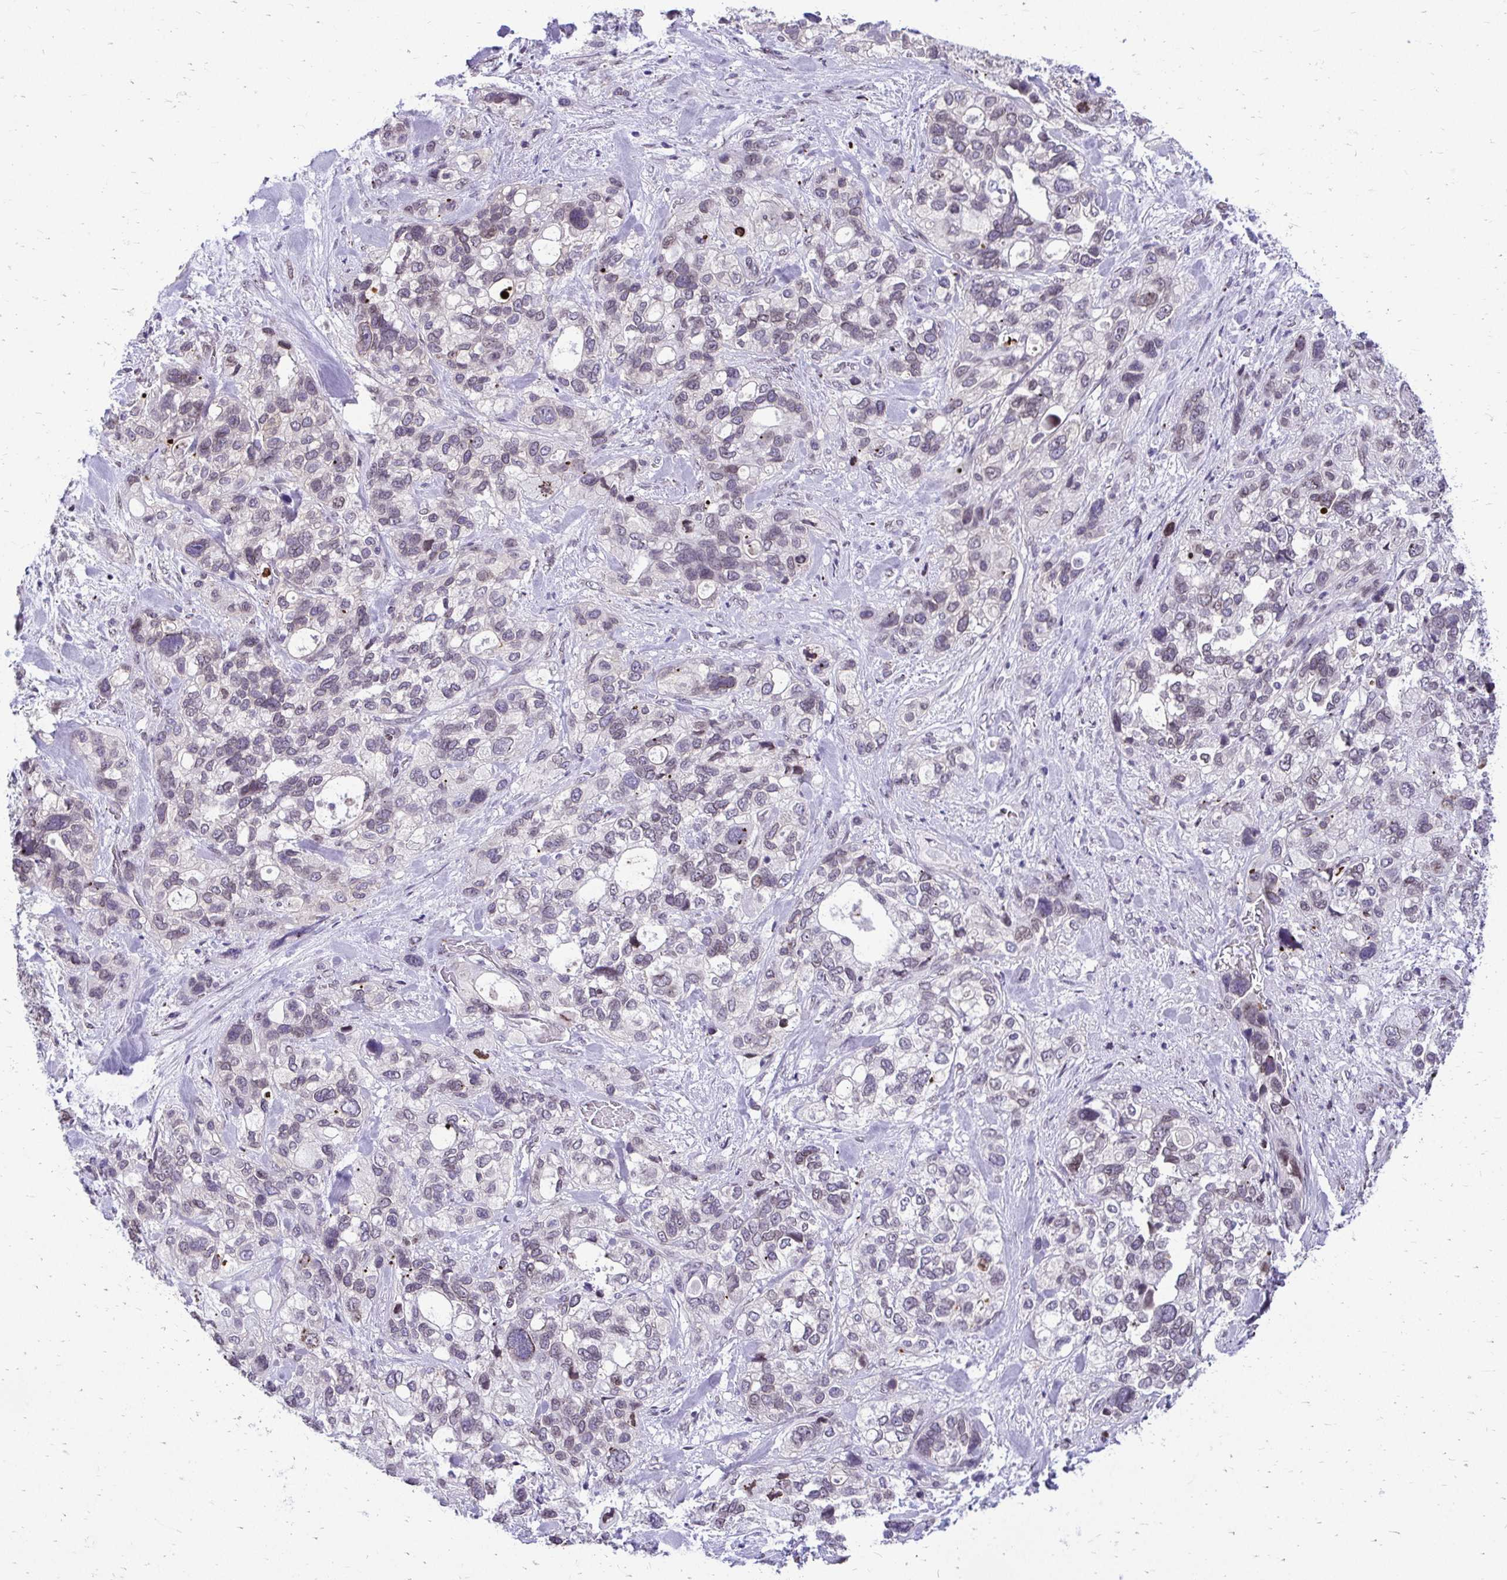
{"staining": {"intensity": "weak", "quantity": "<25%", "location": "nuclear"}, "tissue": "stomach cancer", "cell_type": "Tumor cells", "image_type": "cancer", "snomed": [{"axis": "morphology", "description": "Adenocarcinoma, NOS"}, {"axis": "topography", "description": "Stomach, upper"}], "caption": "An IHC photomicrograph of stomach cancer is shown. There is no staining in tumor cells of stomach cancer.", "gene": "BANF1", "patient": {"sex": "female", "age": 81}}